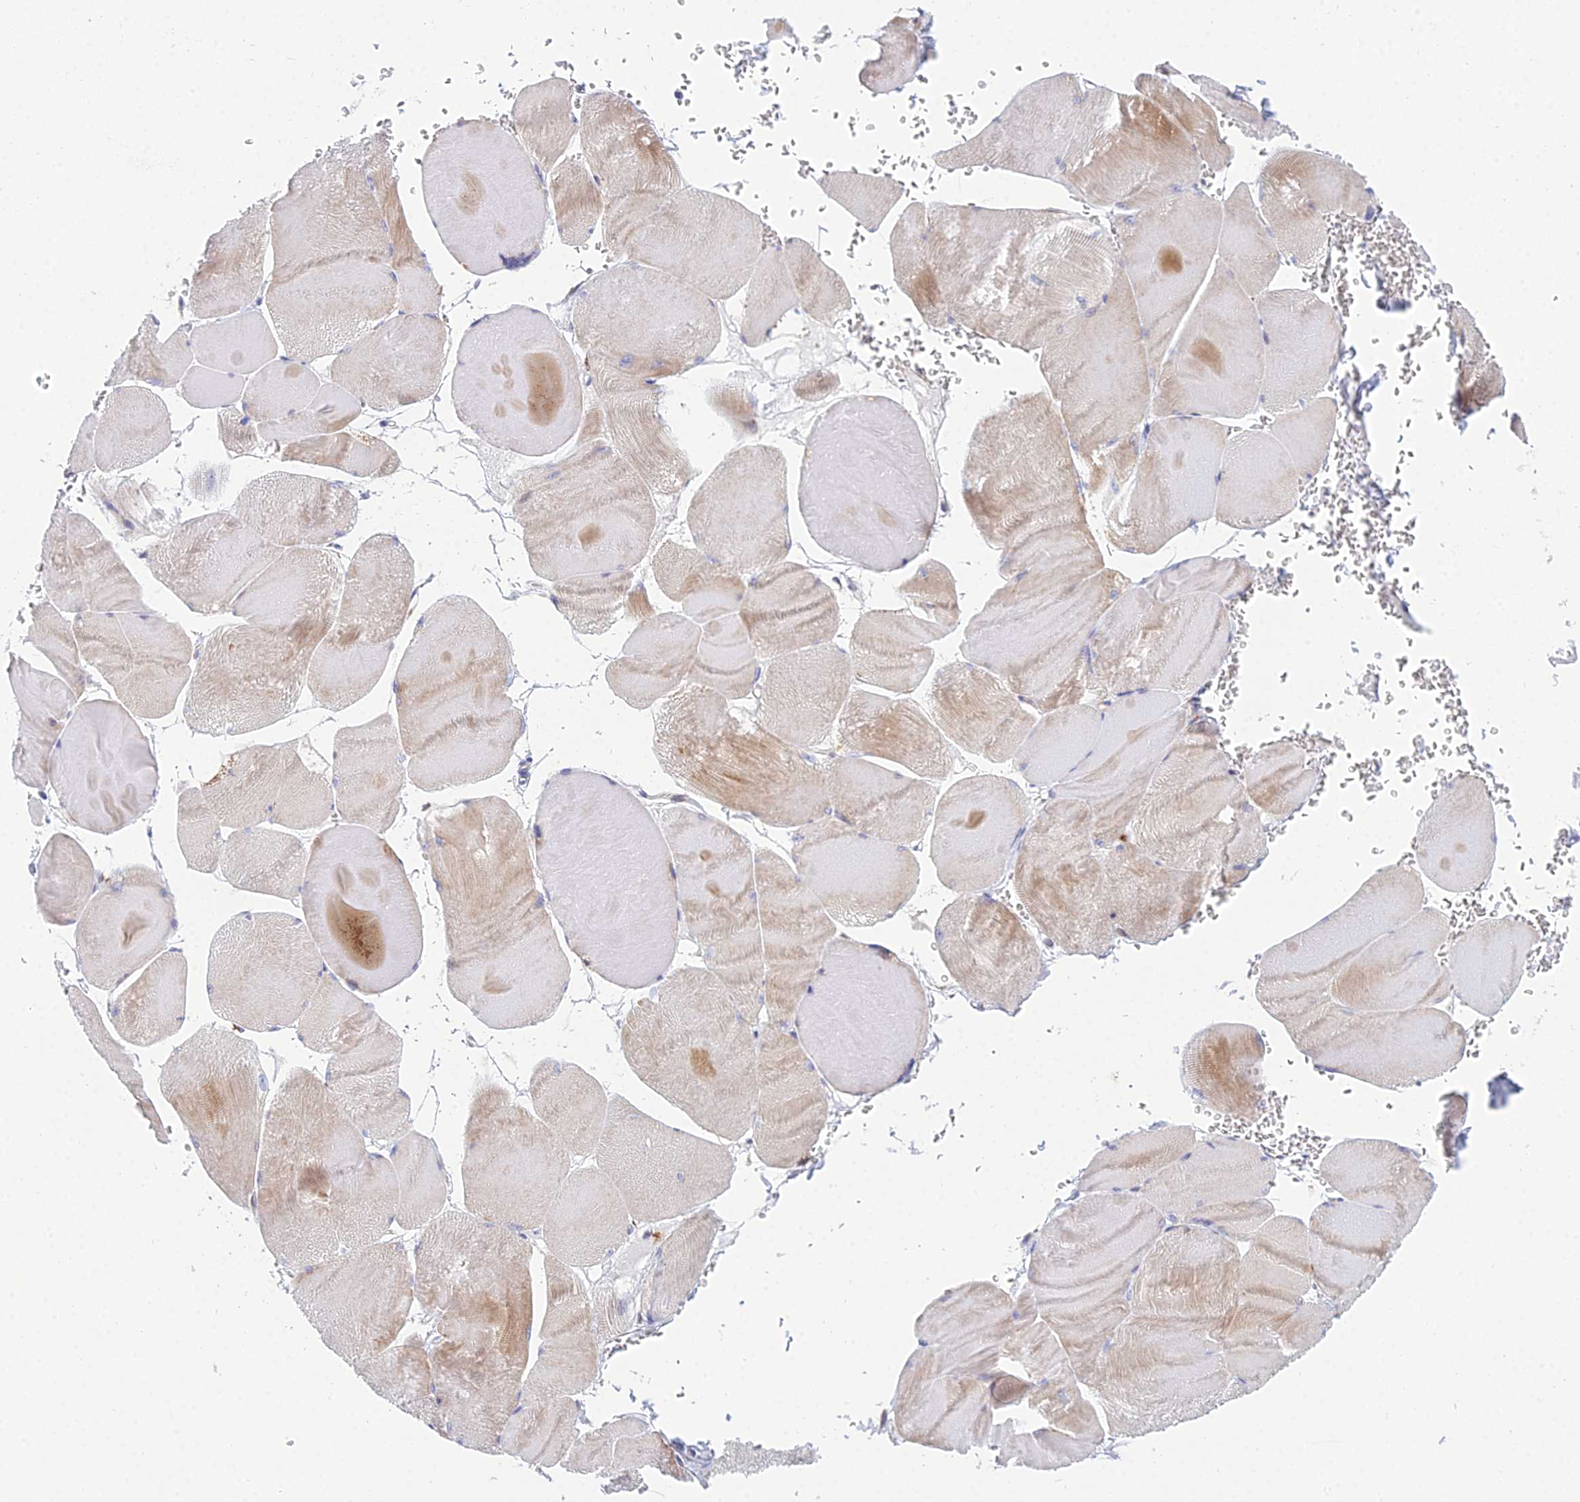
{"staining": {"intensity": "weak", "quantity": "25%-75%", "location": "cytoplasmic/membranous"}, "tissue": "skeletal muscle", "cell_type": "Myocytes", "image_type": "normal", "snomed": [{"axis": "morphology", "description": "Normal tissue, NOS"}, {"axis": "morphology", "description": "Basal cell carcinoma"}, {"axis": "topography", "description": "Skeletal muscle"}], "caption": "A high-resolution micrograph shows immunohistochemistry staining of unremarkable skeletal muscle, which exhibits weak cytoplasmic/membranous positivity in about 25%-75% of myocytes. The protein of interest is stained brown, and the nuclei are stained in blue (DAB (3,3'-diaminobenzidine) IHC with brightfield microscopy, high magnification).", "gene": "PRR13", "patient": {"sex": "female", "age": 64}}